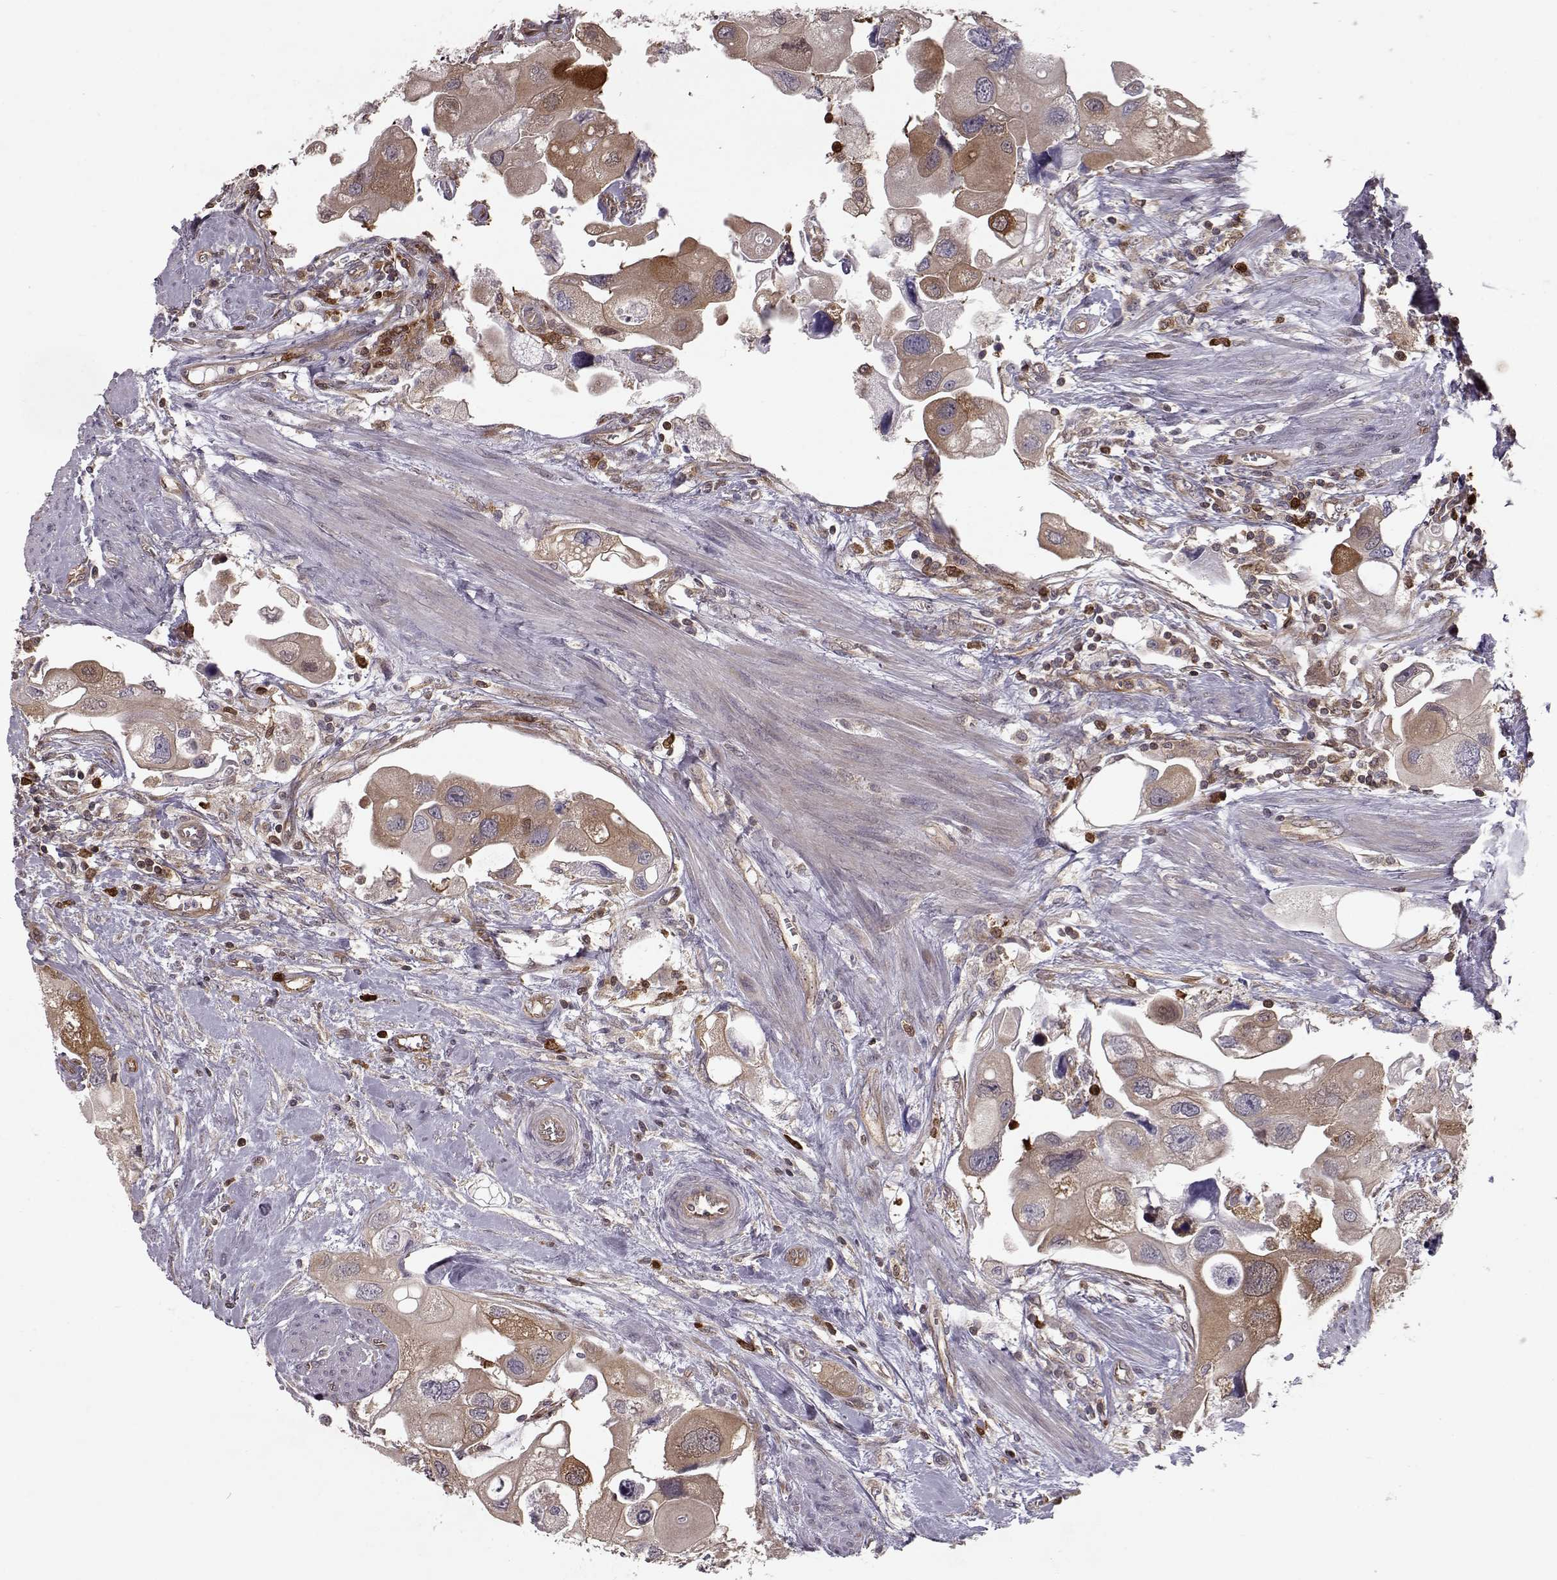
{"staining": {"intensity": "moderate", "quantity": "<25%", "location": "cytoplasmic/membranous"}, "tissue": "urothelial cancer", "cell_type": "Tumor cells", "image_type": "cancer", "snomed": [{"axis": "morphology", "description": "Urothelial carcinoma, High grade"}, {"axis": "topography", "description": "Urinary bladder"}], "caption": "Urothelial cancer was stained to show a protein in brown. There is low levels of moderate cytoplasmic/membranous positivity in approximately <25% of tumor cells.", "gene": "RANBP1", "patient": {"sex": "male", "age": 59}}